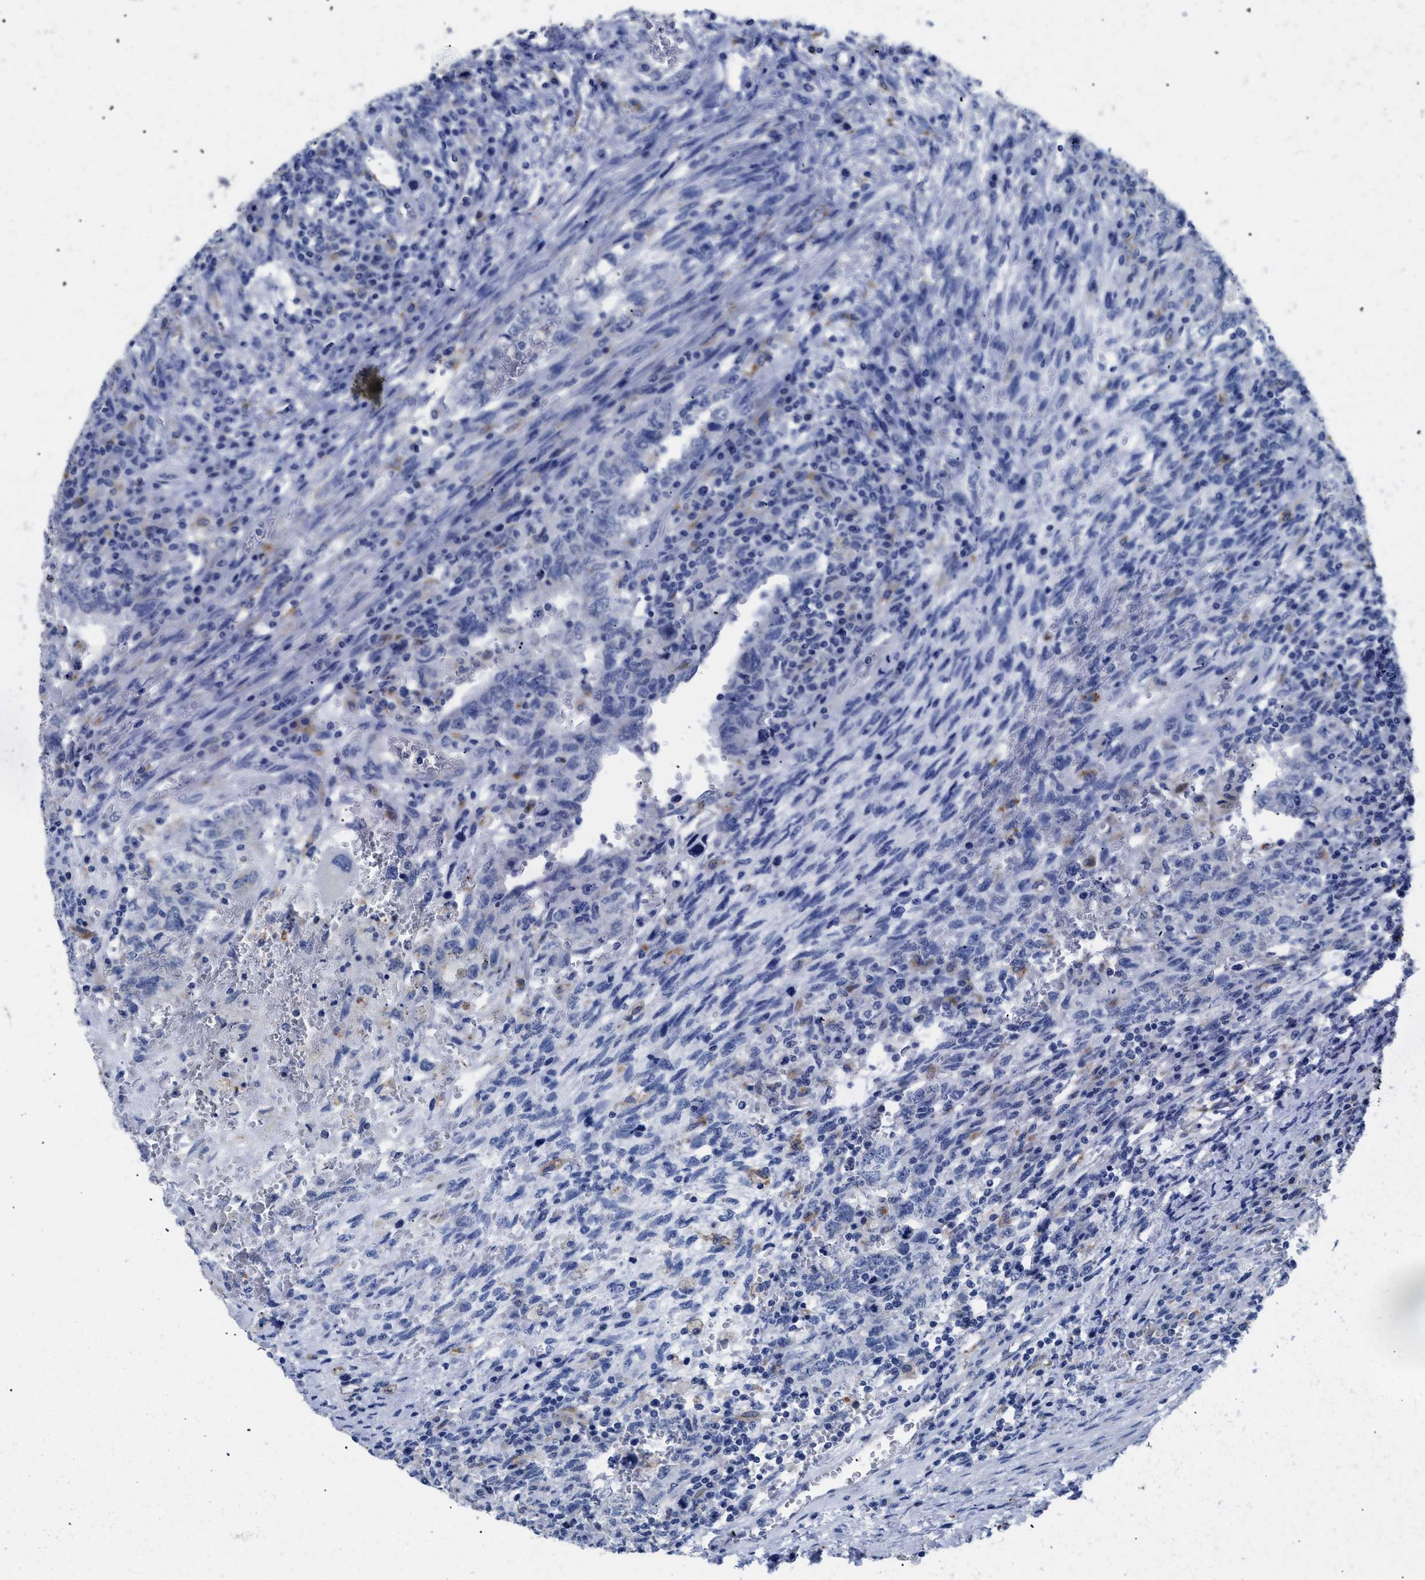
{"staining": {"intensity": "negative", "quantity": "none", "location": "none"}, "tissue": "testis cancer", "cell_type": "Tumor cells", "image_type": "cancer", "snomed": [{"axis": "morphology", "description": "Carcinoma, Embryonal, NOS"}, {"axis": "topography", "description": "Testis"}], "caption": "Immunohistochemistry (IHC) micrograph of neoplastic tissue: embryonal carcinoma (testis) stained with DAB (3,3'-diaminobenzidine) displays no significant protein staining in tumor cells. The staining is performed using DAB brown chromogen with nuclei counter-stained in using hematoxylin.", "gene": "APOBEC2", "patient": {"sex": "male", "age": 26}}